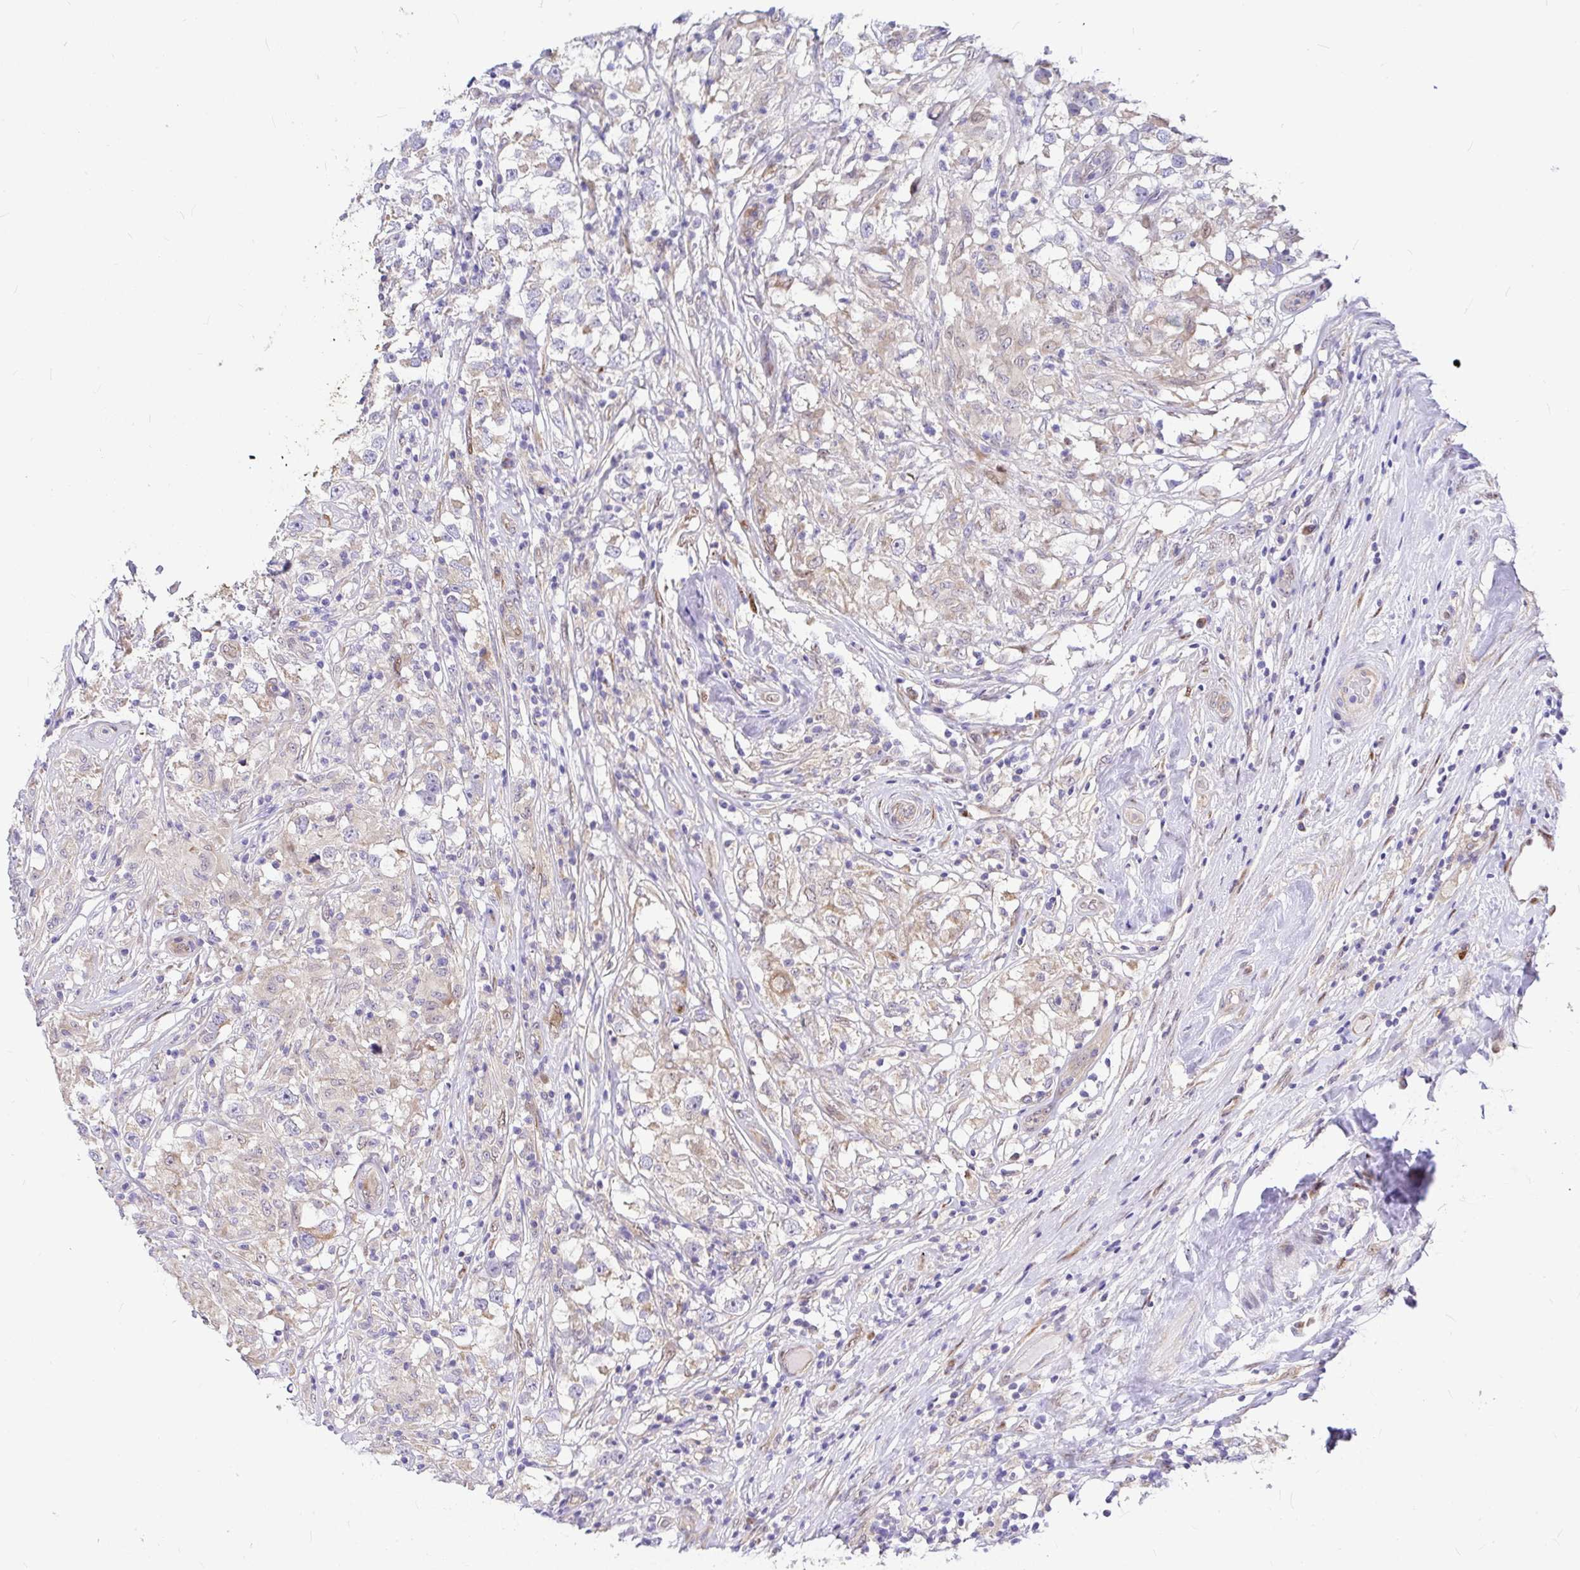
{"staining": {"intensity": "negative", "quantity": "none", "location": "none"}, "tissue": "testis cancer", "cell_type": "Tumor cells", "image_type": "cancer", "snomed": [{"axis": "morphology", "description": "Seminoma, NOS"}, {"axis": "topography", "description": "Testis"}], "caption": "DAB (3,3'-diaminobenzidine) immunohistochemical staining of human testis cancer reveals no significant staining in tumor cells. (DAB (3,3'-diaminobenzidine) immunohistochemistry, high magnification).", "gene": "GABBR2", "patient": {"sex": "male", "age": 46}}